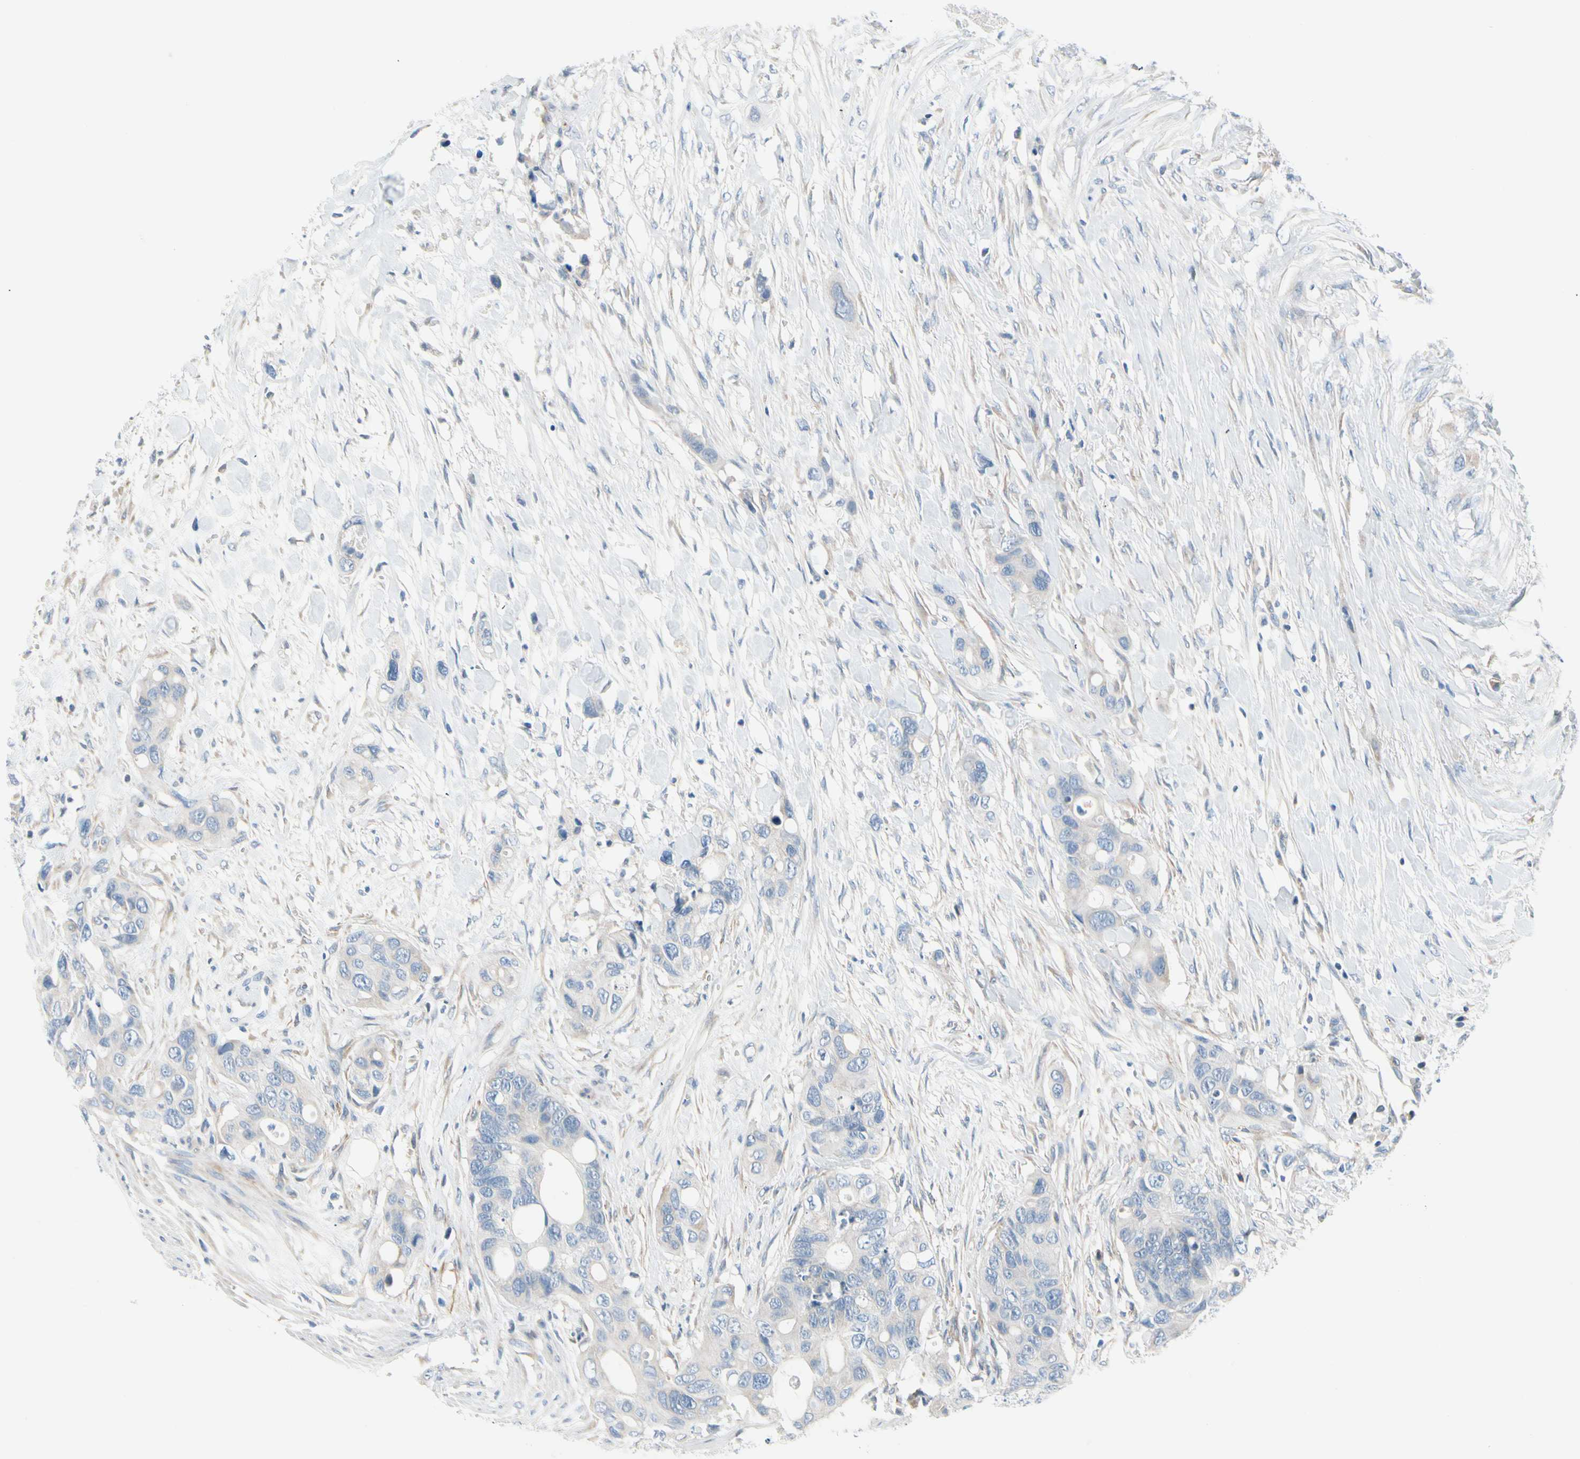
{"staining": {"intensity": "negative", "quantity": "none", "location": "none"}, "tissue": "colorectal cancer", "cell_type": "Tumor cells", "image_type": "cancer", "snomed": [{"axis": "morphology", "description": "Adenocarcinoma, NOS"}, {"axis": "topography", "description": "Colon"}], "caption": "A high-resolution photomicrograph shows immunohistochemistry staining of adenocarcinoma (colorectal), which reveals no significant expression in tumor cells. The staining was performed using DAB (3,3'-diaminobenzidine) to visualize the protein expression in brown, while the nuclei were stained in blue with hematoxylin (Magnification: 20x).", "gene": "FCER2", "patient": {"sex": "female", "age": 57}}